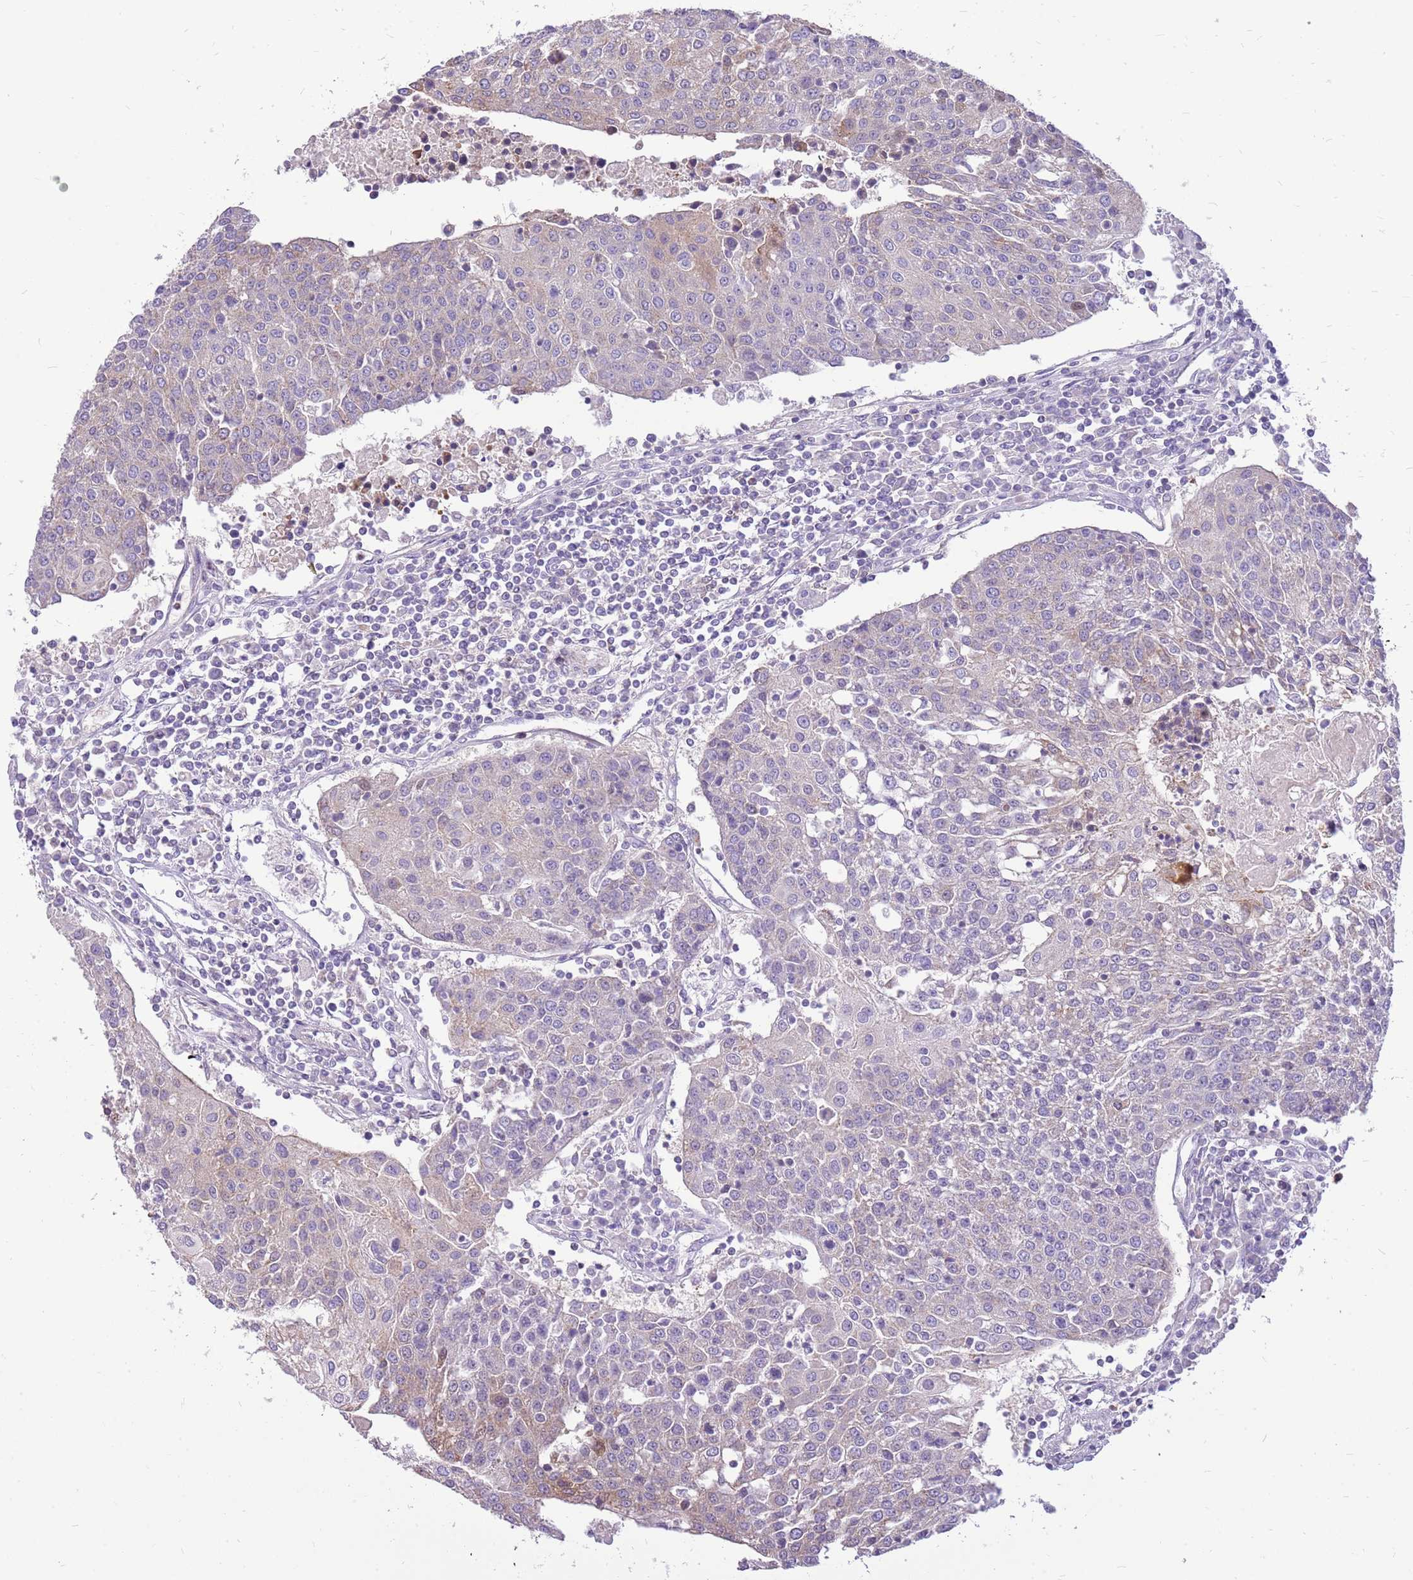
{"staining": {"intensity": "weak", "quantity": "<25%", "location": "cytoplasmic/membranous"}, "tissue": "urothelial cancer", "cell_type": "Tumor cells", "image_type": "cancer", "snomed": [{"axis": "morphology", "description": "Urothelial carcinoma, High grade"}, {"axis": "topography", "description": "Urinary bladder"}], "caption": "Immunohistochemistry (IHC) histopathology image of human urothelial cancer stained for a protein (brown), which shows no staining in tumor cells.", "gene": "WDR90", "patient": {"sex": "female", "age": 85}}